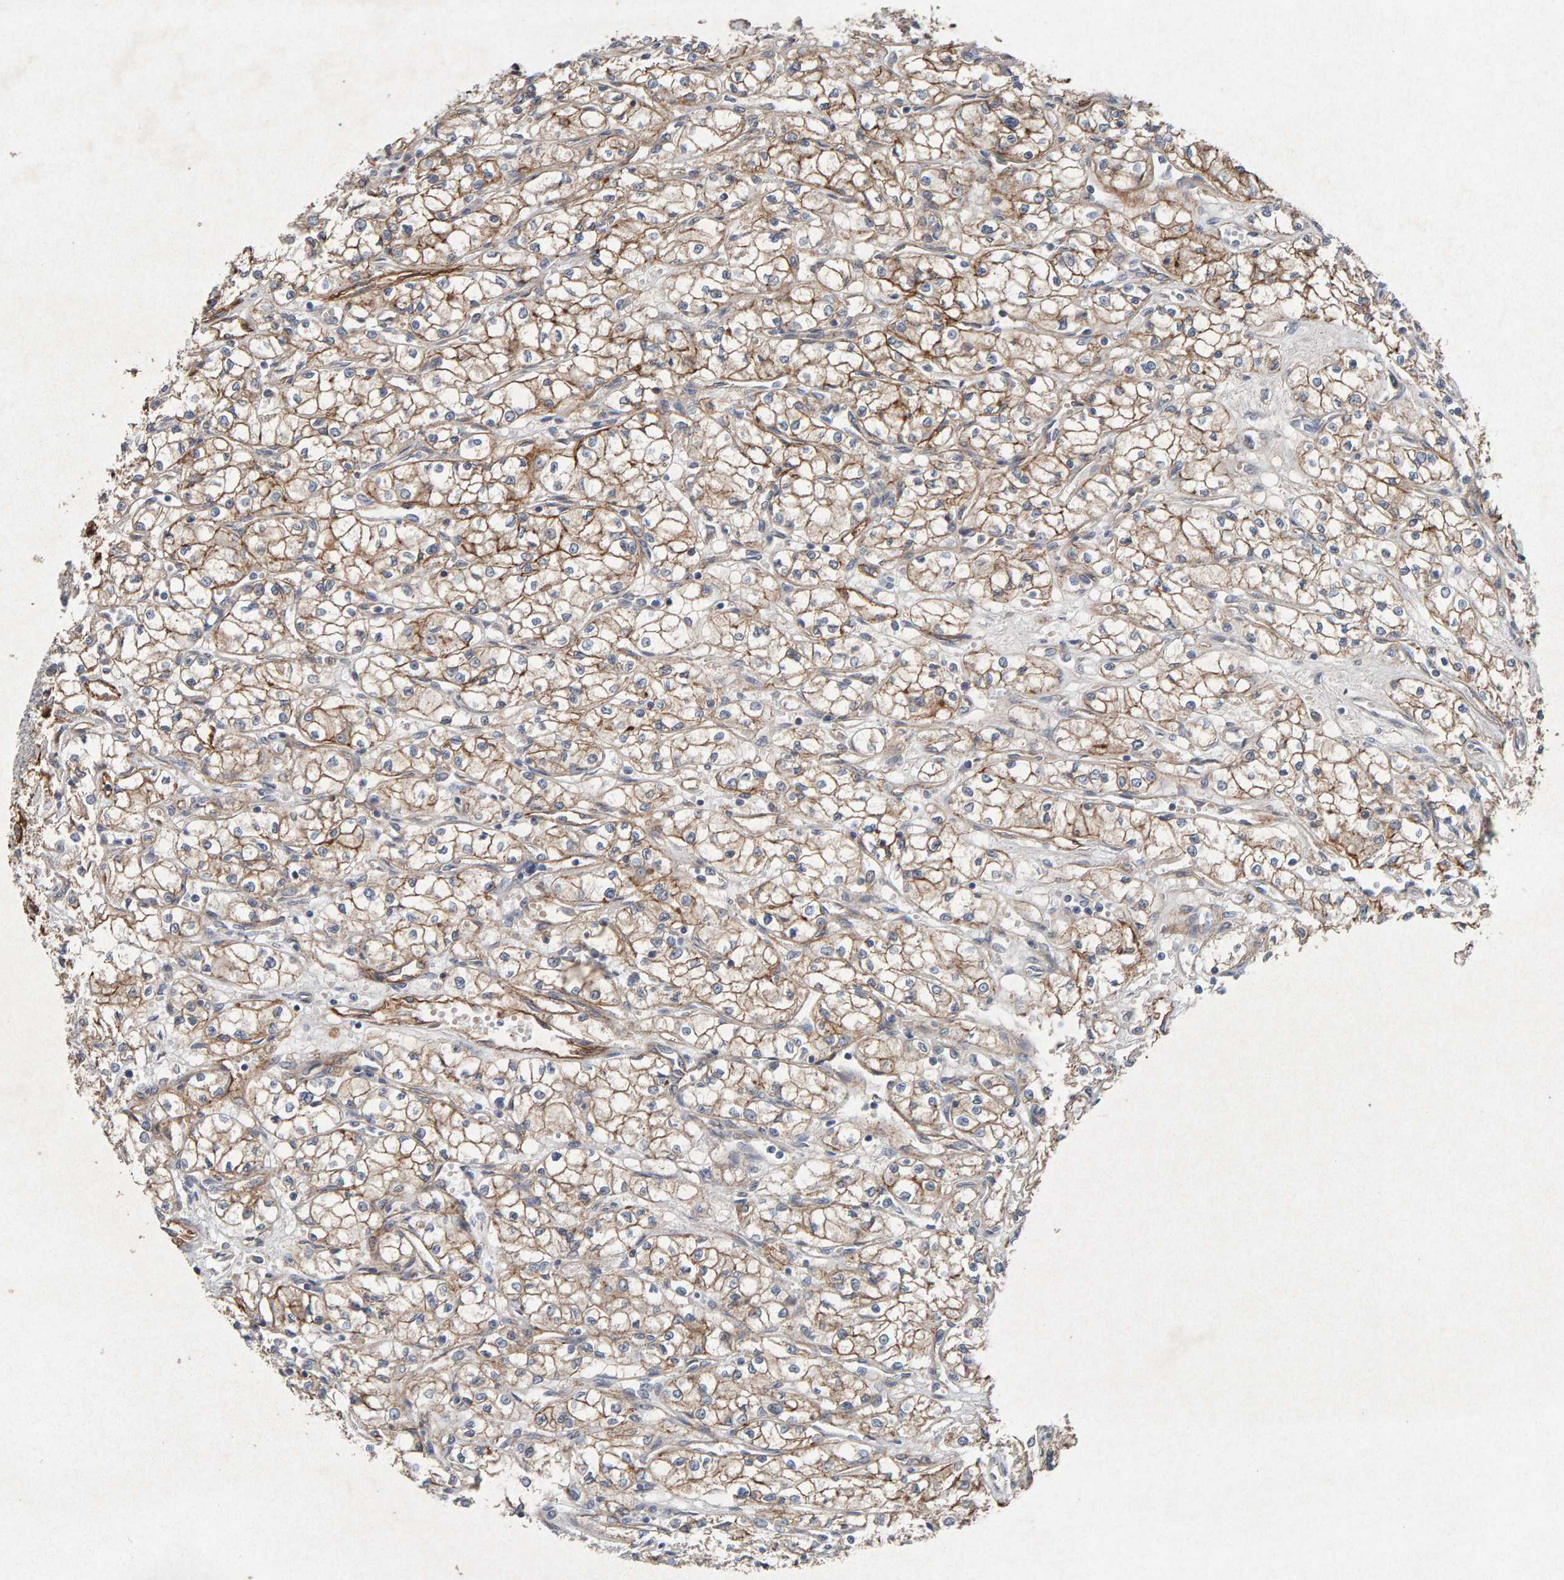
{"staining": {"intensity": "moderate", "quantity": ">75%", "location": "cytoplasmic/membranous"}, "tissue": "renal cancer", "cell_type": "Tumor cells", "image_type": "cancer", "snomed": [{"axis": "morphology", "description": "Normal tissue, NOS"}, {"axis": "morphology", "description": "Adenocarcinoma, NOS"}, {"axis": "topography", "description": "Kidney"}], "caption": "The immunohistochemical stain shows moderate cytoplasmic/membranous staining in tumor cells of renal adenocarcinoma tissue. (DAB (3,3'-diaminobenzidine) = brown stain, brightfield microscopy at high magnification).", "gene": "PTPRM", "patient": {"sex": "male", "age": 59}}